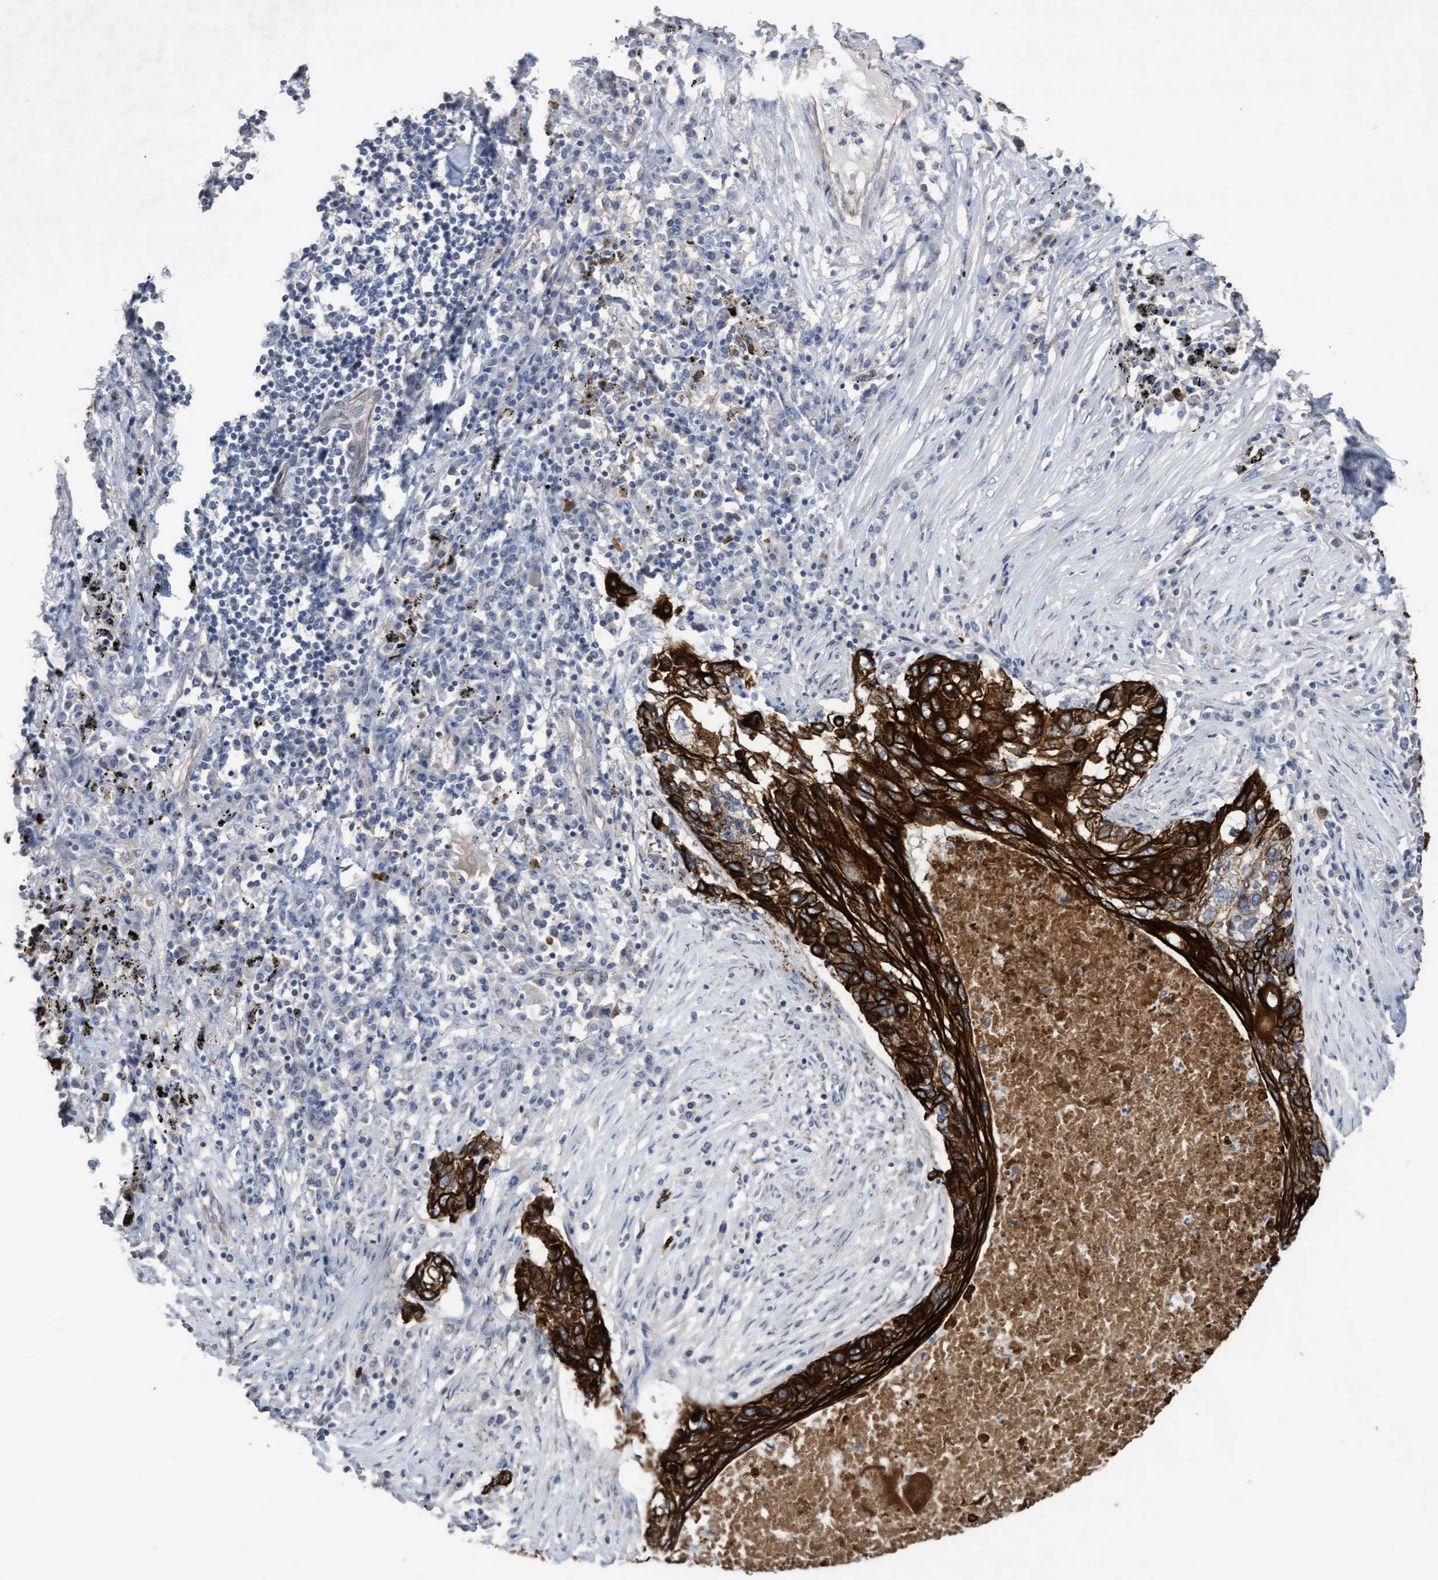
{"staining": {"intensity": "strong", "quantity": ">75%", "location": "cytoplasmic/membranous"}, "tissue": "lung cancer", "cell_type": "Tumor cells", "image_type": "cancer", "snomed": [{"axis": "morphology", "description": "Squamous cell carcinoma, NOS"}, {"axis": "topography", "description": "Lung"}], "caption": "Protein analysis of lung cancer tissue displays strong cytoplasmic/membranous expression in approximately >75% of tumor cells.", "gene": "KRT24", "patient": {"sex": "female", "age": 63}}